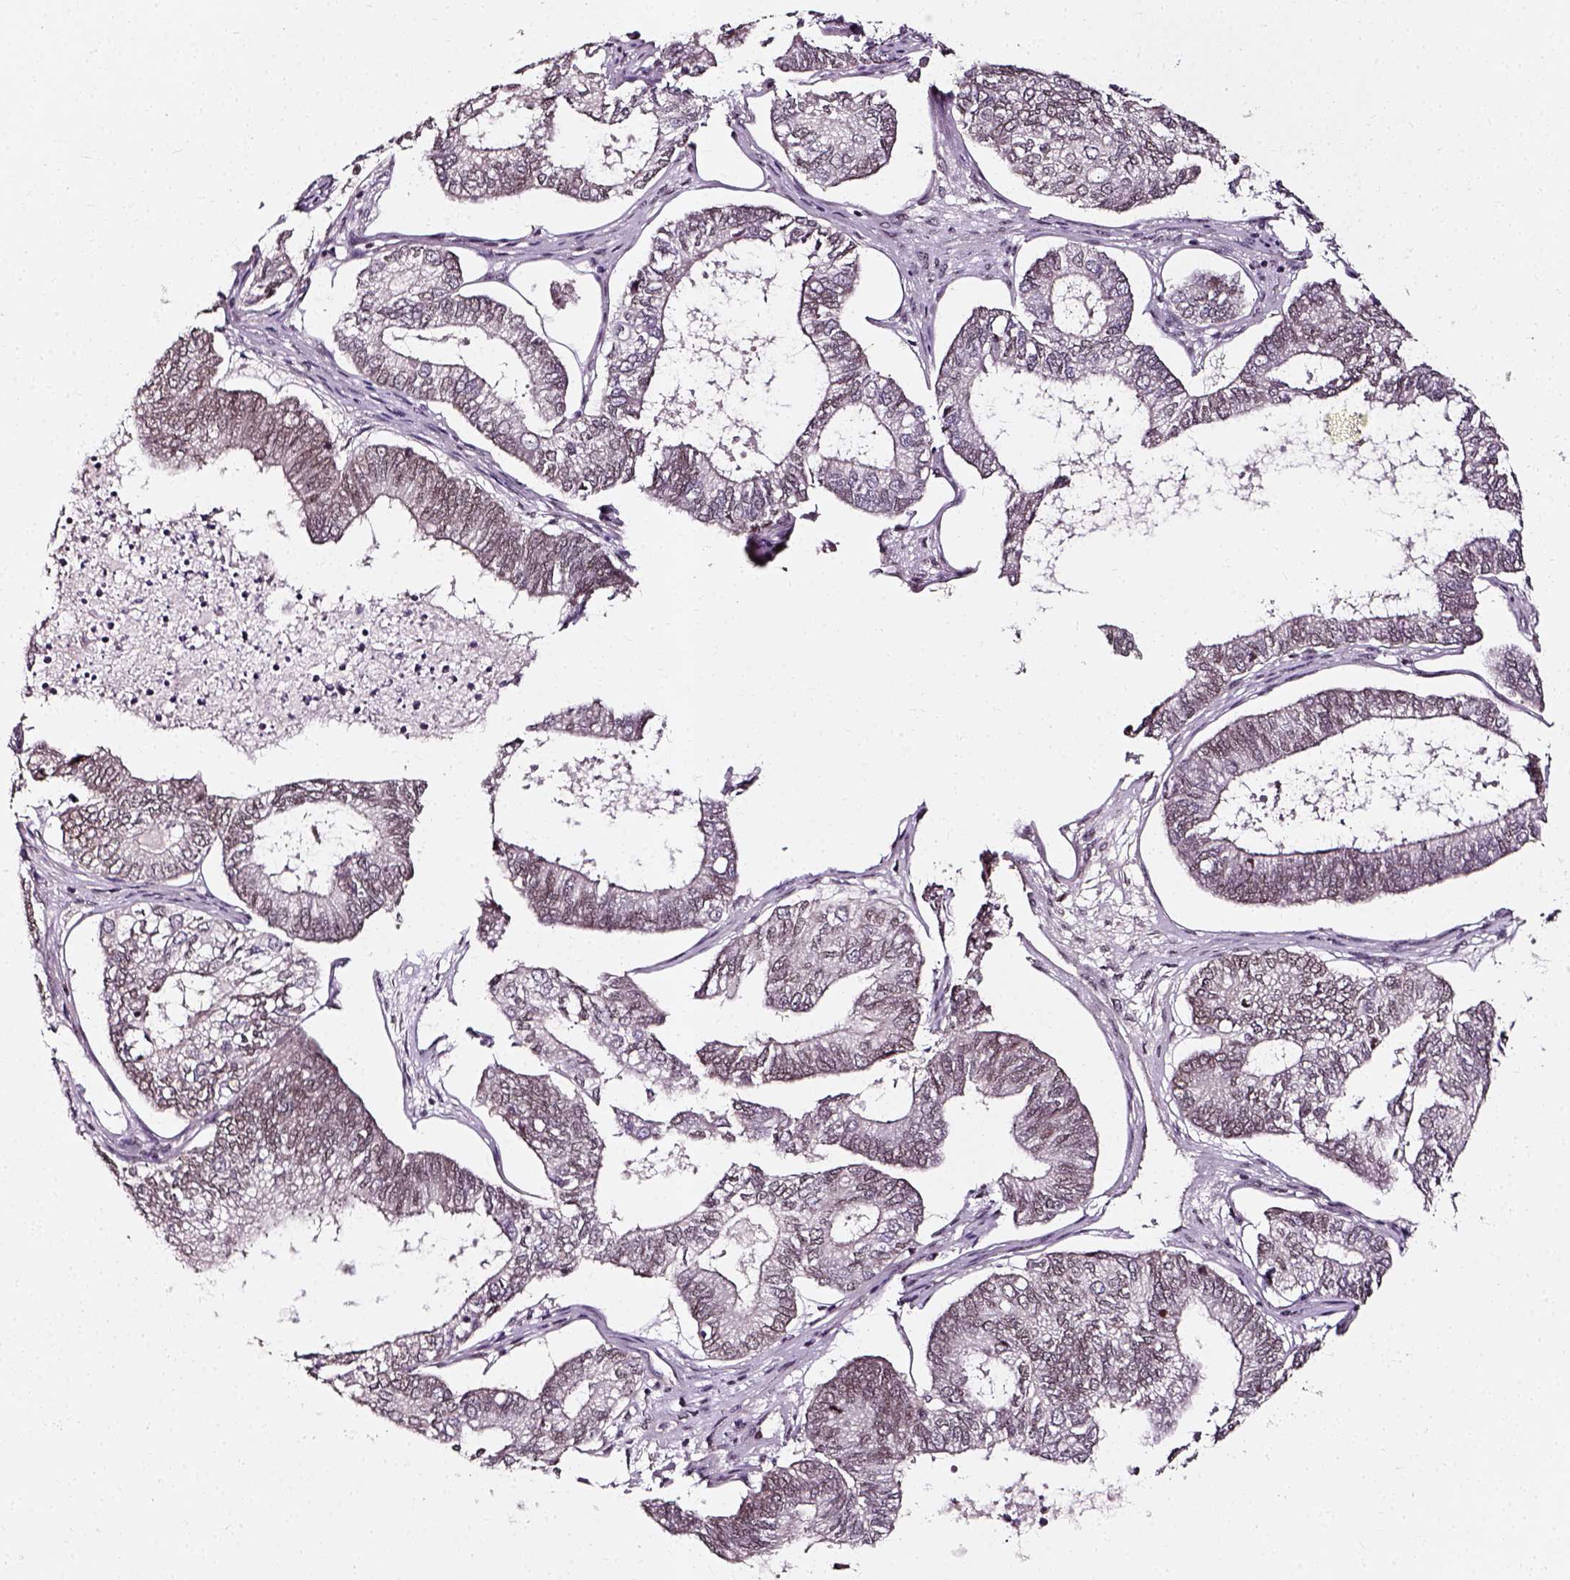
{"staining": {"intensity": "moderate", "quantity": "25%-75%", "location": "nuclear"}, "tissue": "ovarian cancer", "cell_type": "Tumor cells", "image_type": "cancer", "snomed": [{"axis": "morphology", "description": "Carcinoma, endometroid"}, {"axis": "topography", "description": "Ovary"}], "caption": "Immunohistochemistry (IHC) micrograph of neoplastic tissue: endometroid carcinoma (ovarian) stained using IHC demonstrates medium levels of moderate protein expression localized specifically in the nuclear of tumor cells, appearing as a nuclear brown color.", "gene": "NACC1", "patient": {"sex": "female", "age": 64}}